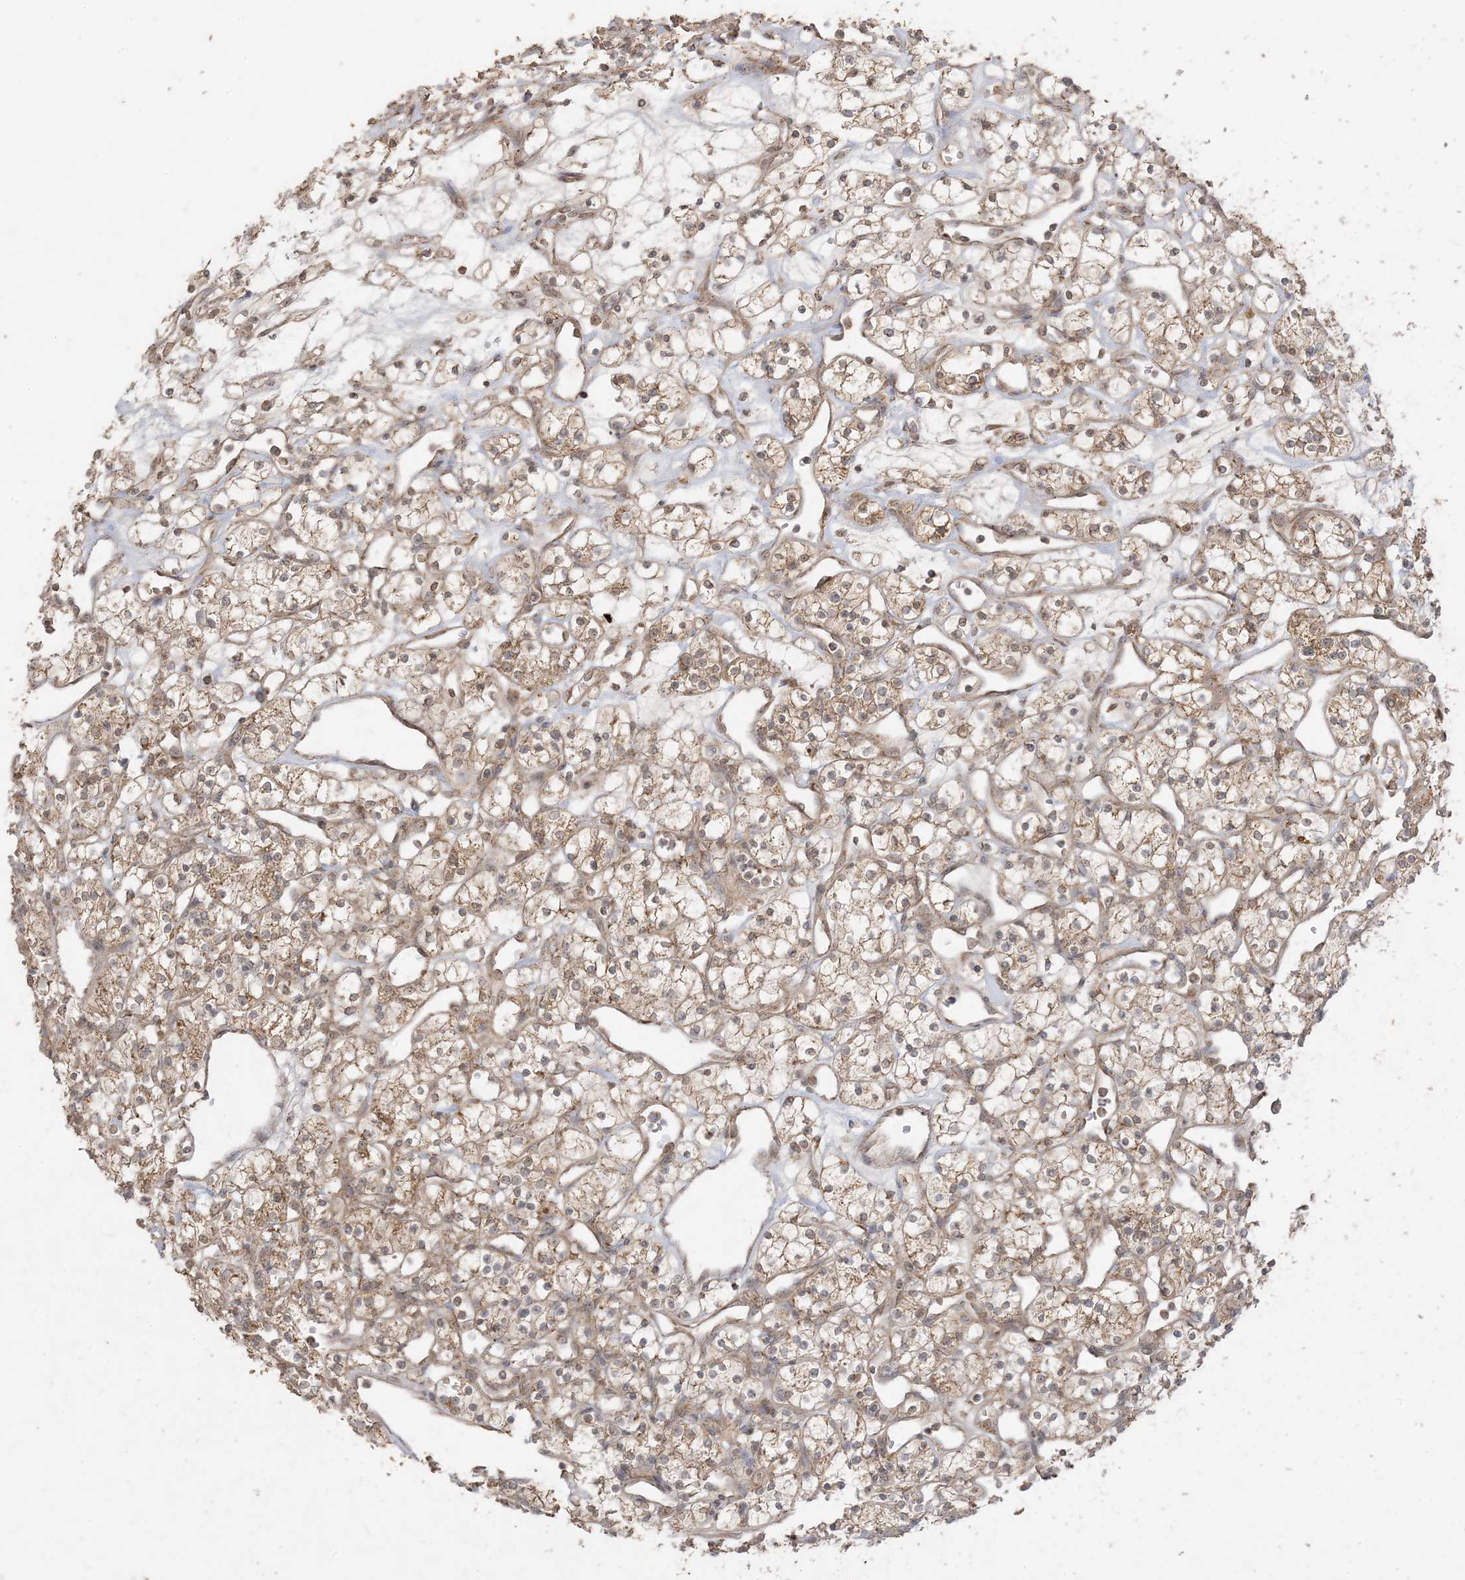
{"staining": {"intensity": "moderate", "quantity": ">75%", "location": "cytoplasmic/membranous"}, "tissue": "renal cancer", "cell_type": "Tumor cells", "image_type": "cancer", "snomed": [{"axis": "morphology", "description": "Adenocarcinoma, NOS"}, {"axis": "topography", "description": "Kidney"}], "caption": "The image demonstrates a brown stain indicating the presence of a protein in the cytoplasmic/membranous of tumor cells in renal adenocarcinoma. (Stains: DAB in brown, nuclei in blue, Microscopy: brightfield microscopy at high magnification).", "gene": "SIRT3", "patient": {"sex": "female", "age": 60}}